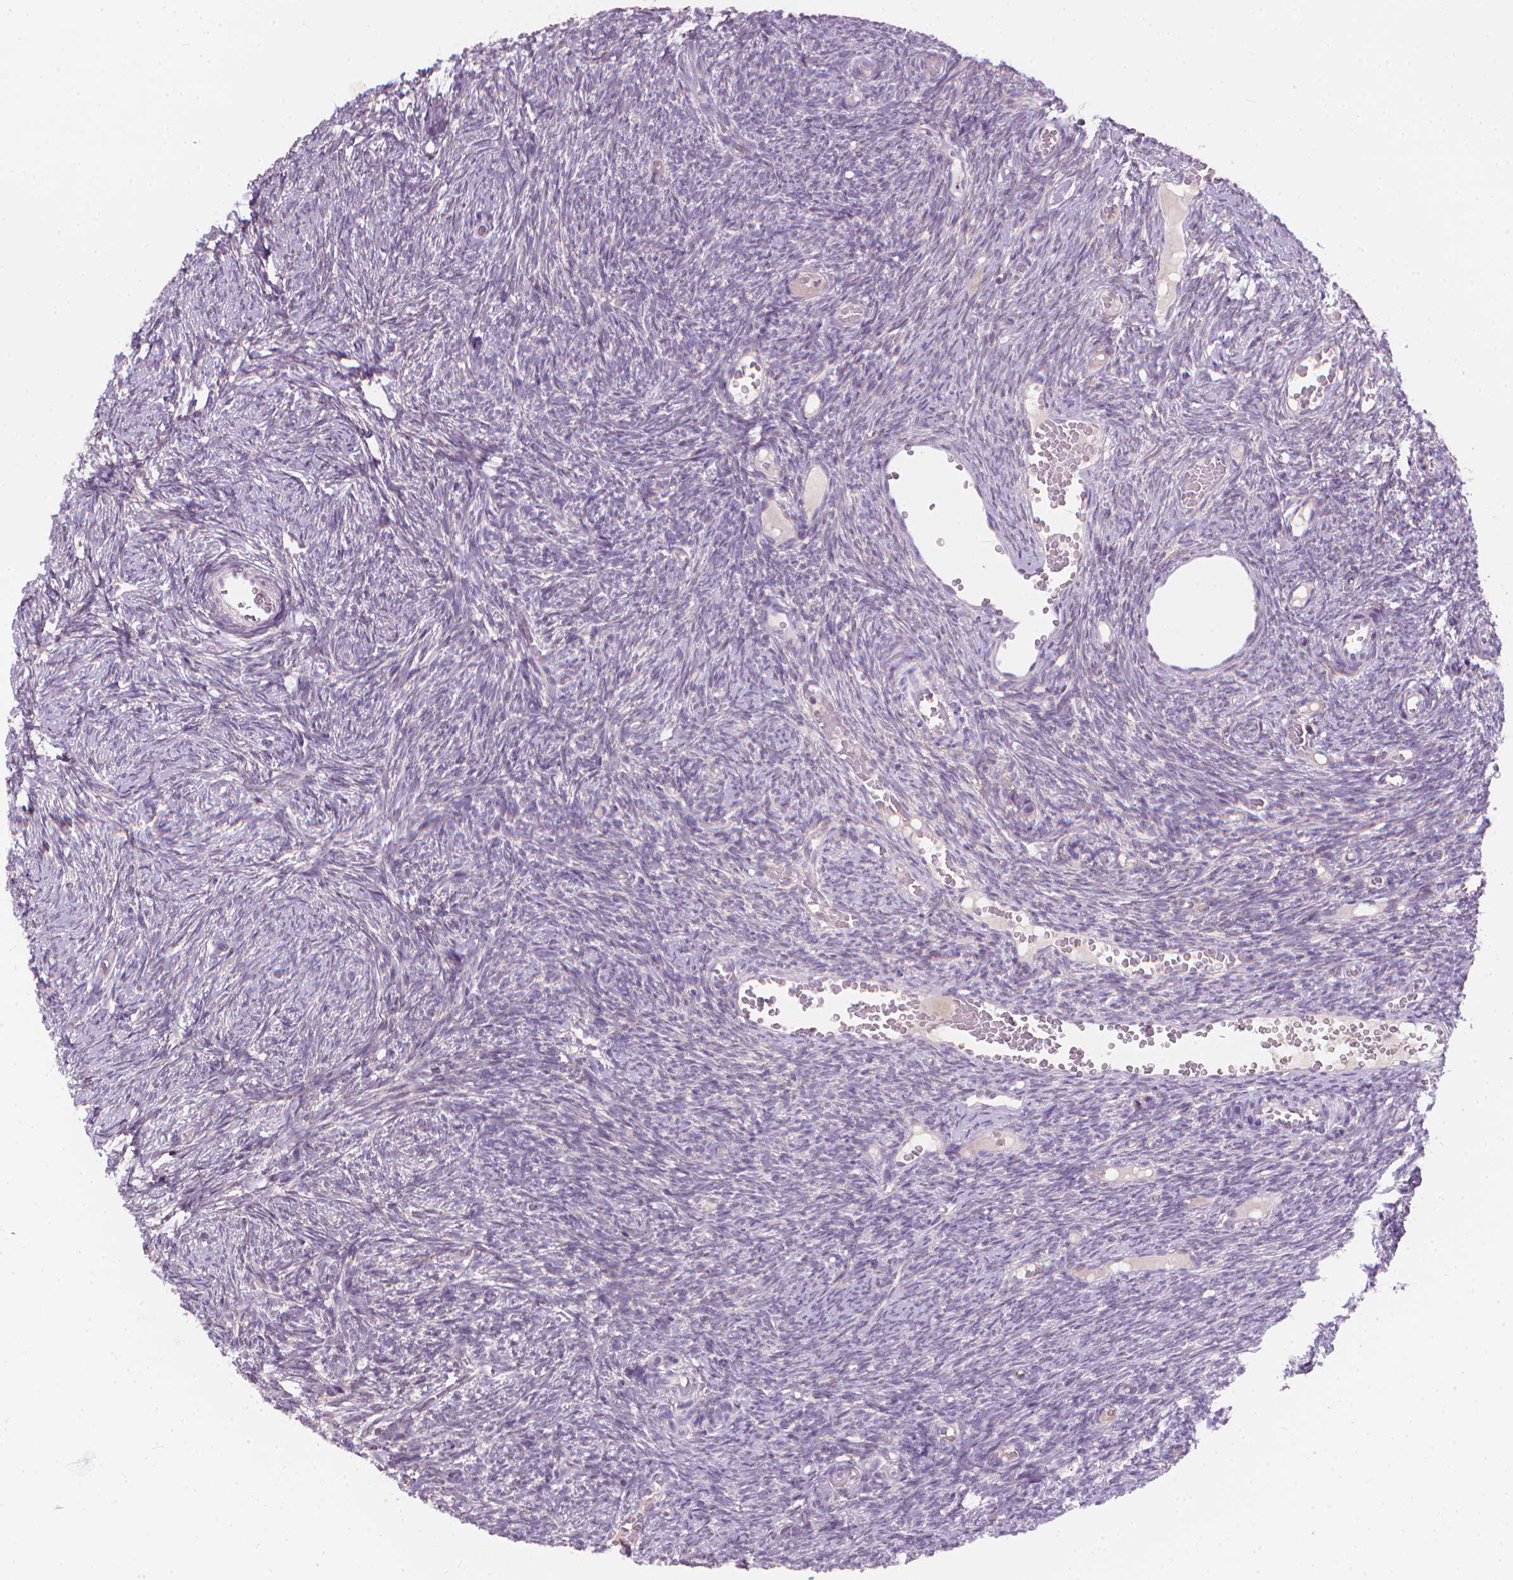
{"staining": {"intensity": "negative", "quantity": "none", "location": "none"}, "tissue": "ovary", "cell_type": "Ovarian stroma cells", "image_type": "normal", "snomed": [{"axis": "morphology", "description": "Normal tissue, NOS"}, {"axis": "topography", "description": "Ovary"}], "caption": "An immunohistochemistry micrograph of unremarkable ovary is shown. There is no staining in ovarian stroma cells of ovary.", "gene": "NCAN", "patient": {"sex": "female", "age": 39}}